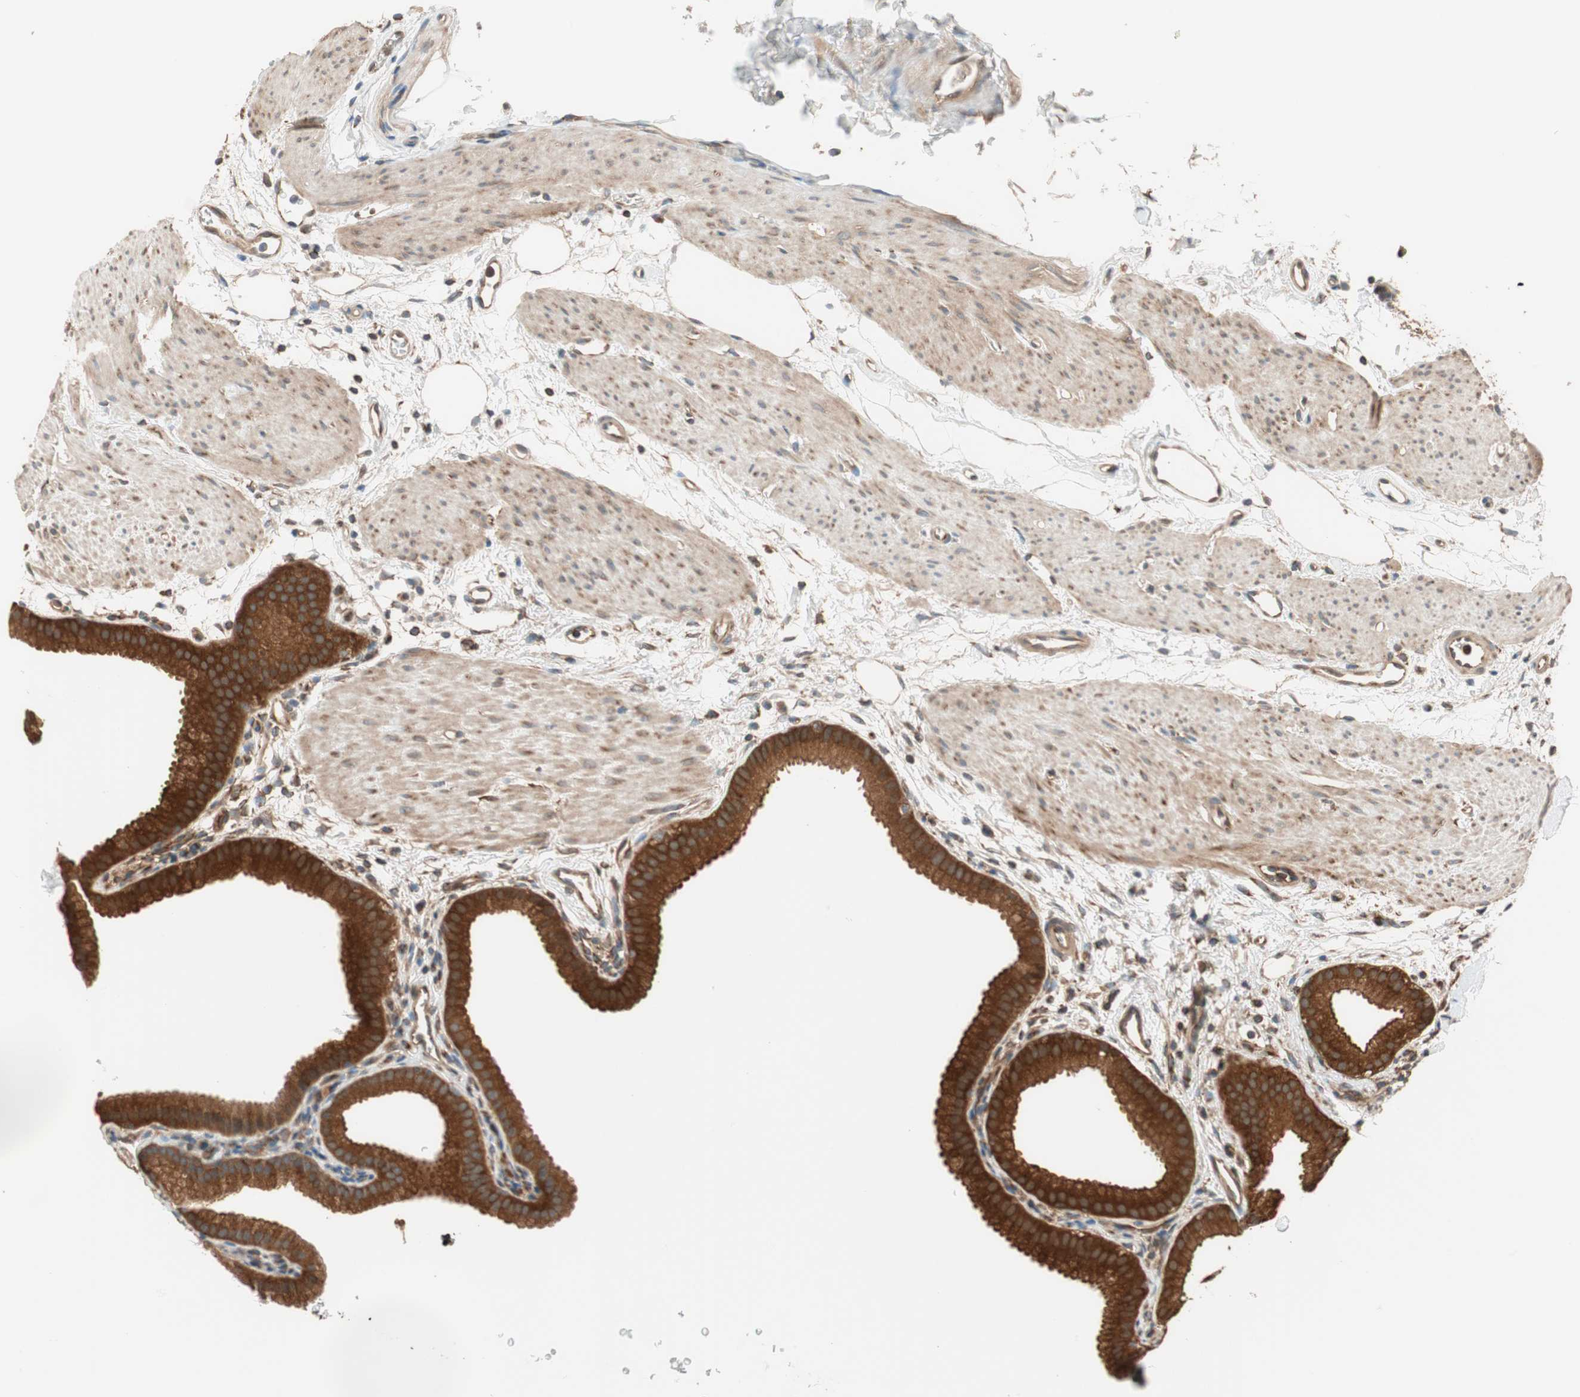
{"staining": {"intensity": "strong", "quantity": ">75%", "location": "cytoplasmic/membranous"}, "tissue": "gallbladder", "cell_type": "Glandular cells", "image_type": "normal", "snomed": [{"axis": "morphology", "description": "Normal tissue, NOS"}, {"axis": "topography", "description": "Gallbladder"}], "caption": "This is a histology image of immunohistochemistry (IHC) staining of normal gallbladder, which shows strong expression in the cytoplasmic/membranous of glandular cells.", "gene": "WASL", "patient": {"sex": "female", "age": 64}}